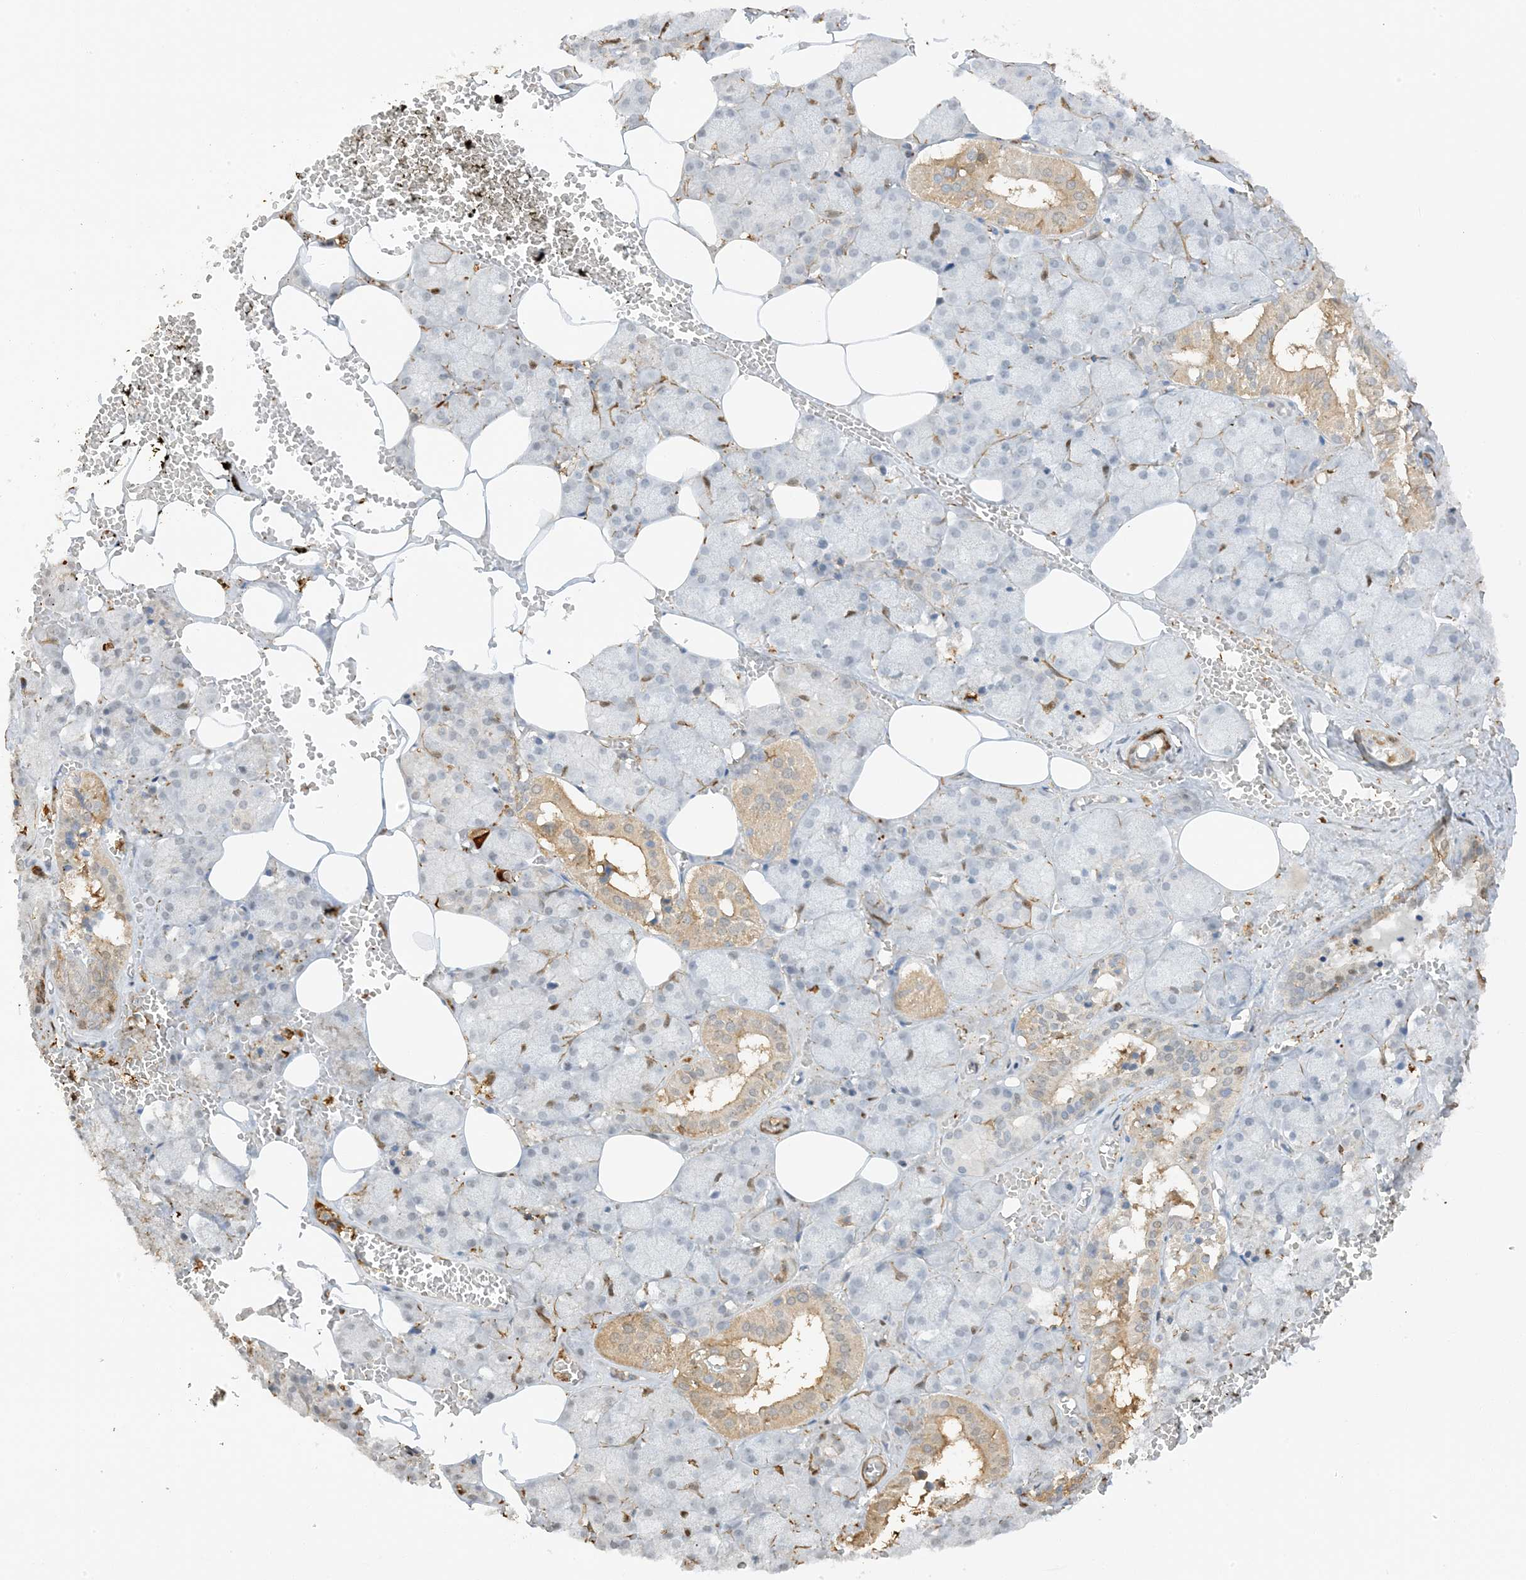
{"staining": {"intensity": "moderate", "quantity": "<25%", "location": "cytoplasmic/membranous"}, "tissue": "salivary gland", "cell_type": "Glandular cells", "image_type": "normal", "snomed": [{"axis": "morphology", "description": "Normal tissue, NOS"}, {"axis": "topography", "description": "Salivary gland"}], "caption": "An immunohistochemistry histopathology image of benign tissue is shown. Protein staining in brown shows moderate cytoplasmic/membranous positivity in salivary gland within glandular cells.", "gene": "PHACTR2", "patient": {"sex": "male", "age": 62}}